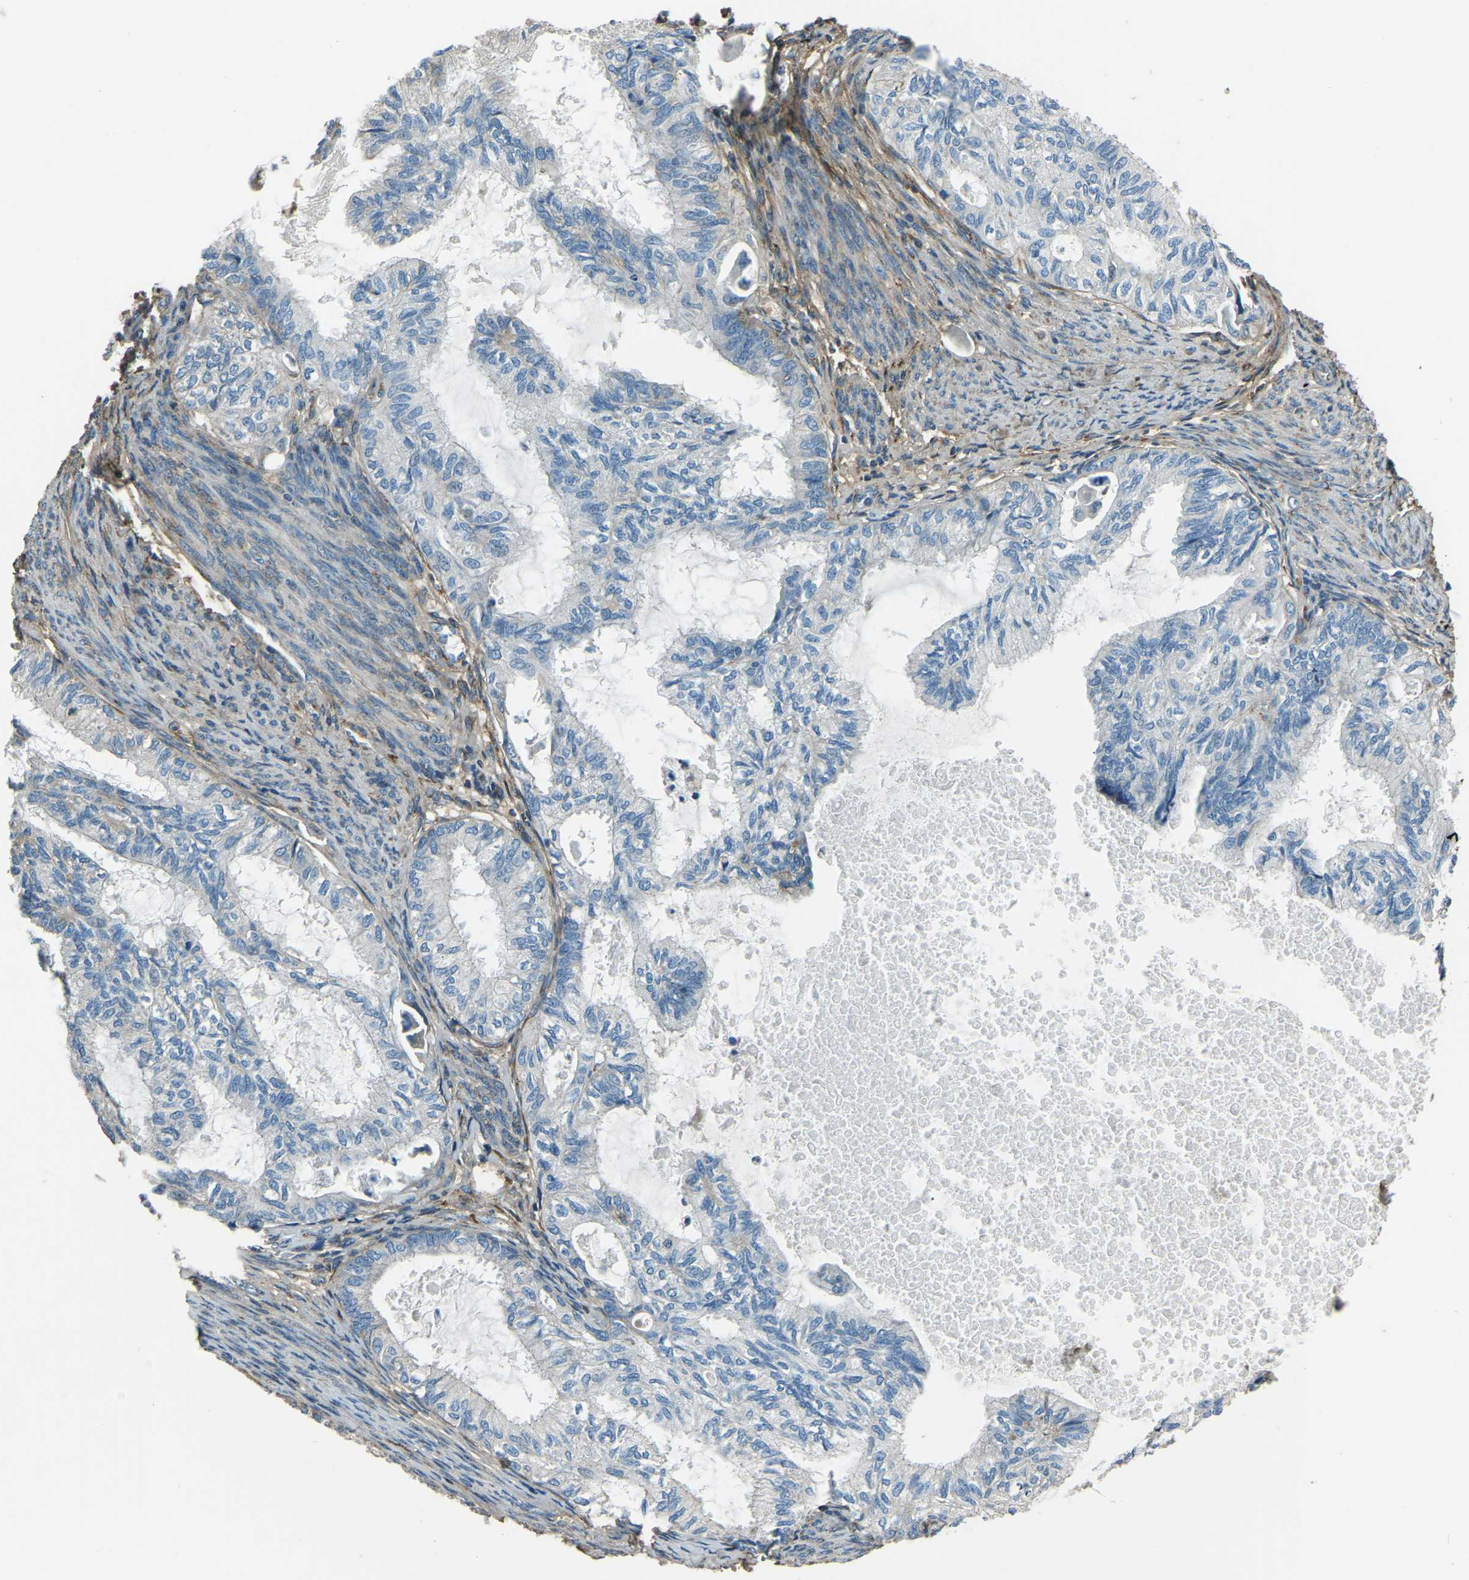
{"staining": {"intensity": "negative", "quantity": "none", "location": "none"}, "tissue": "cervical cancer", "cell_type": "Tumor cells", "image_type": "cancer", "snomed": [{"axis": "morphology", "description": "Normal tissue, NOS"}, {"axis": "morphology", "description": "Adenocarcinoma, NOS"}, {"axis": "topography", "description": "Cervix"}, {"axis": "topography", "description": "Endometrium"}], "caption": "Immunohistochemistry (IHC) of cervical adenocarcinoma shows no staining in tumor cells. The staining is performed using DAB brown chromogen with nuclei counter-stained in using hematoxylin.", "gene": "COL3A1", "patient": {"sex": "female", "age": 86}}